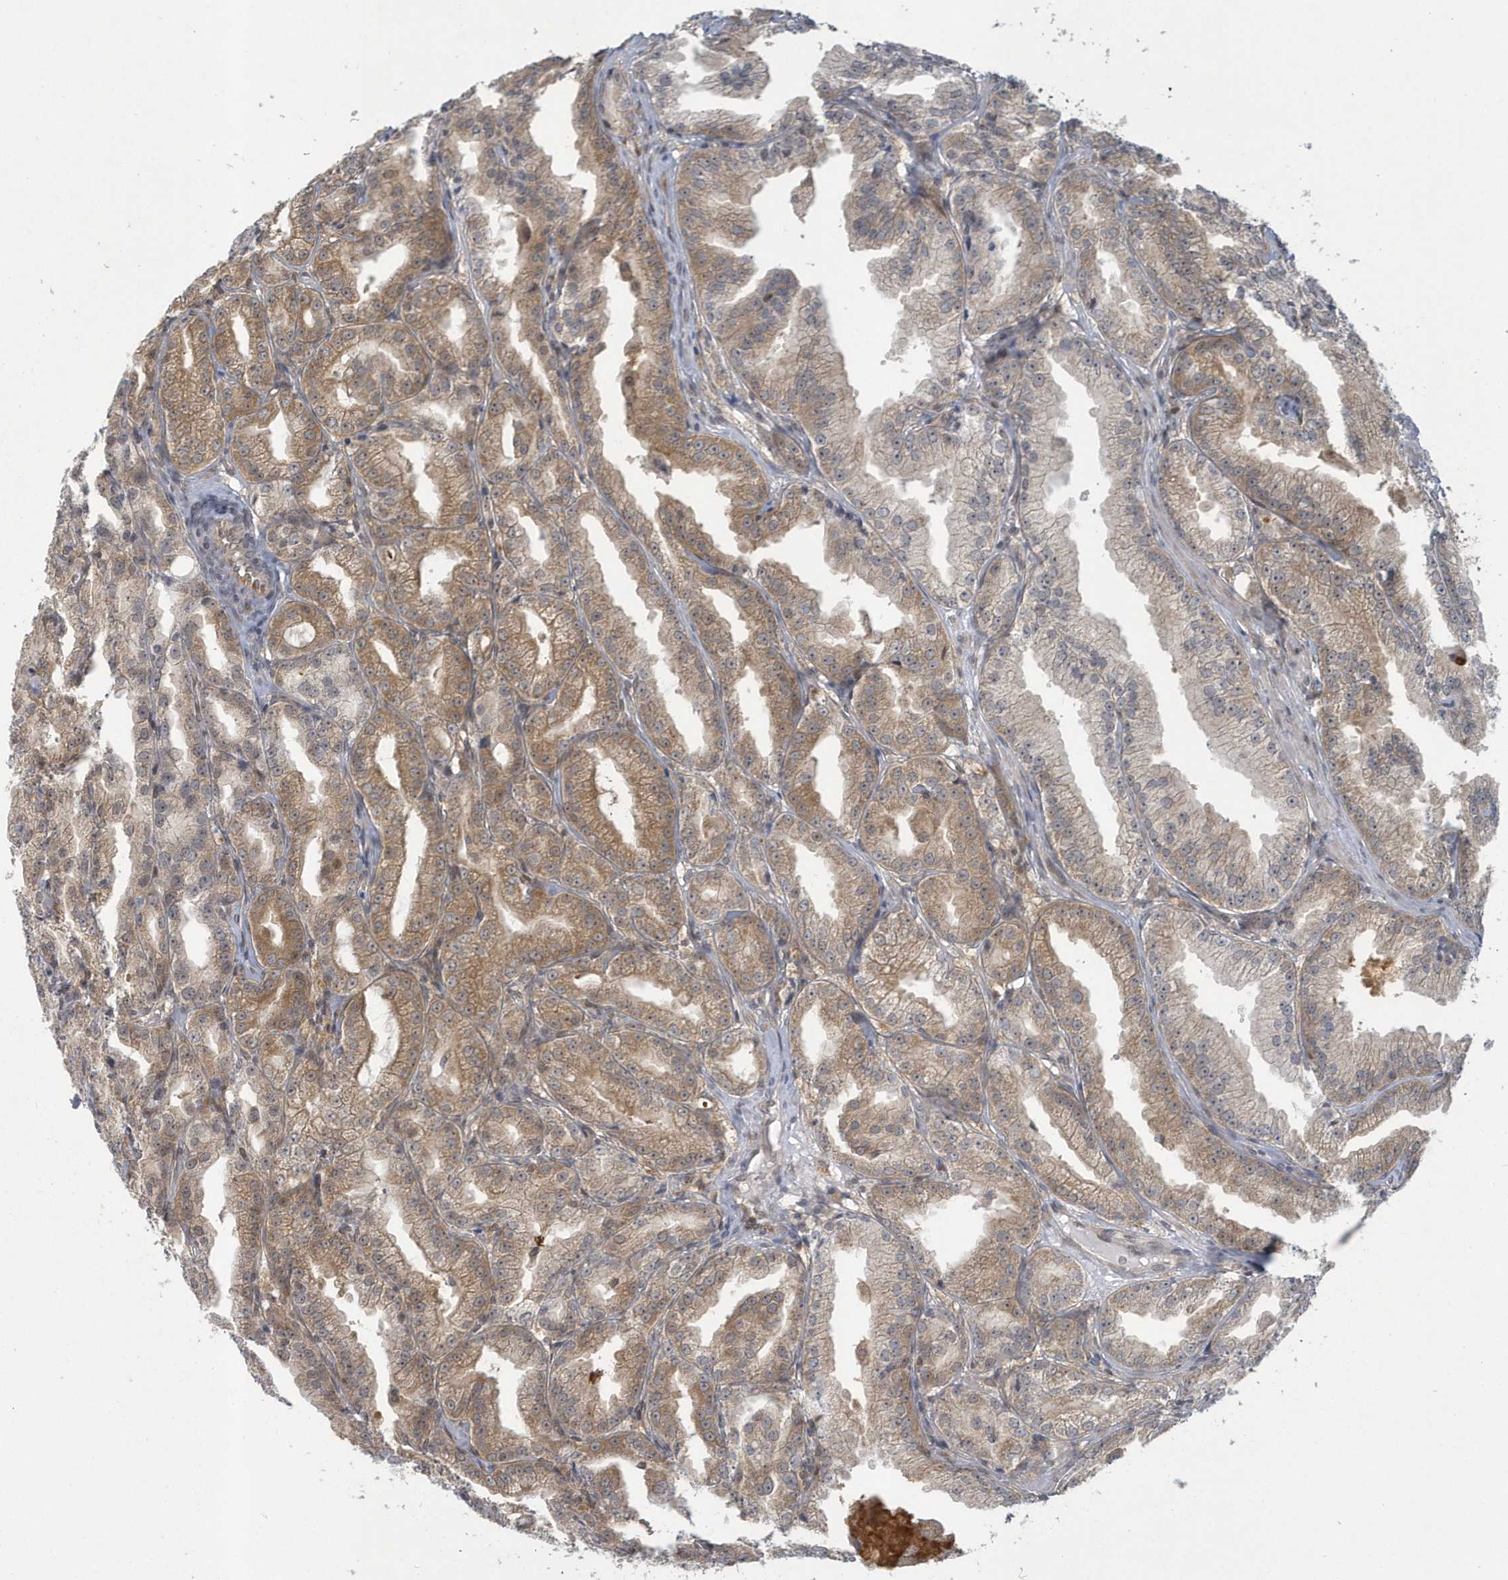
{"staining": {"intensity": "moderate", "quantity": "25%-75%", "location": "cytoplasmic/membranous"}, "tissue": "prostate cancer", "cell_type": "Tumor cells", "image_type": "cancer", "snomed": [{"axis": "morphology", "description": "Adenocarcinoma, High grade"}, {"axis": "topography", "description": "Prostate"}], "caption": "Immunohistochemistry (DAB) staining of human high-grade adenocarcinoma (prostate) reveals moderate cytoplasmic/membranous protein staining in about 25%-75% of tumor cells. (brown staining indicates protein expression, while blue staining denotes nuclei).", "gene": "ATG4A", "patient": {"sex": "male", "age": 61}}